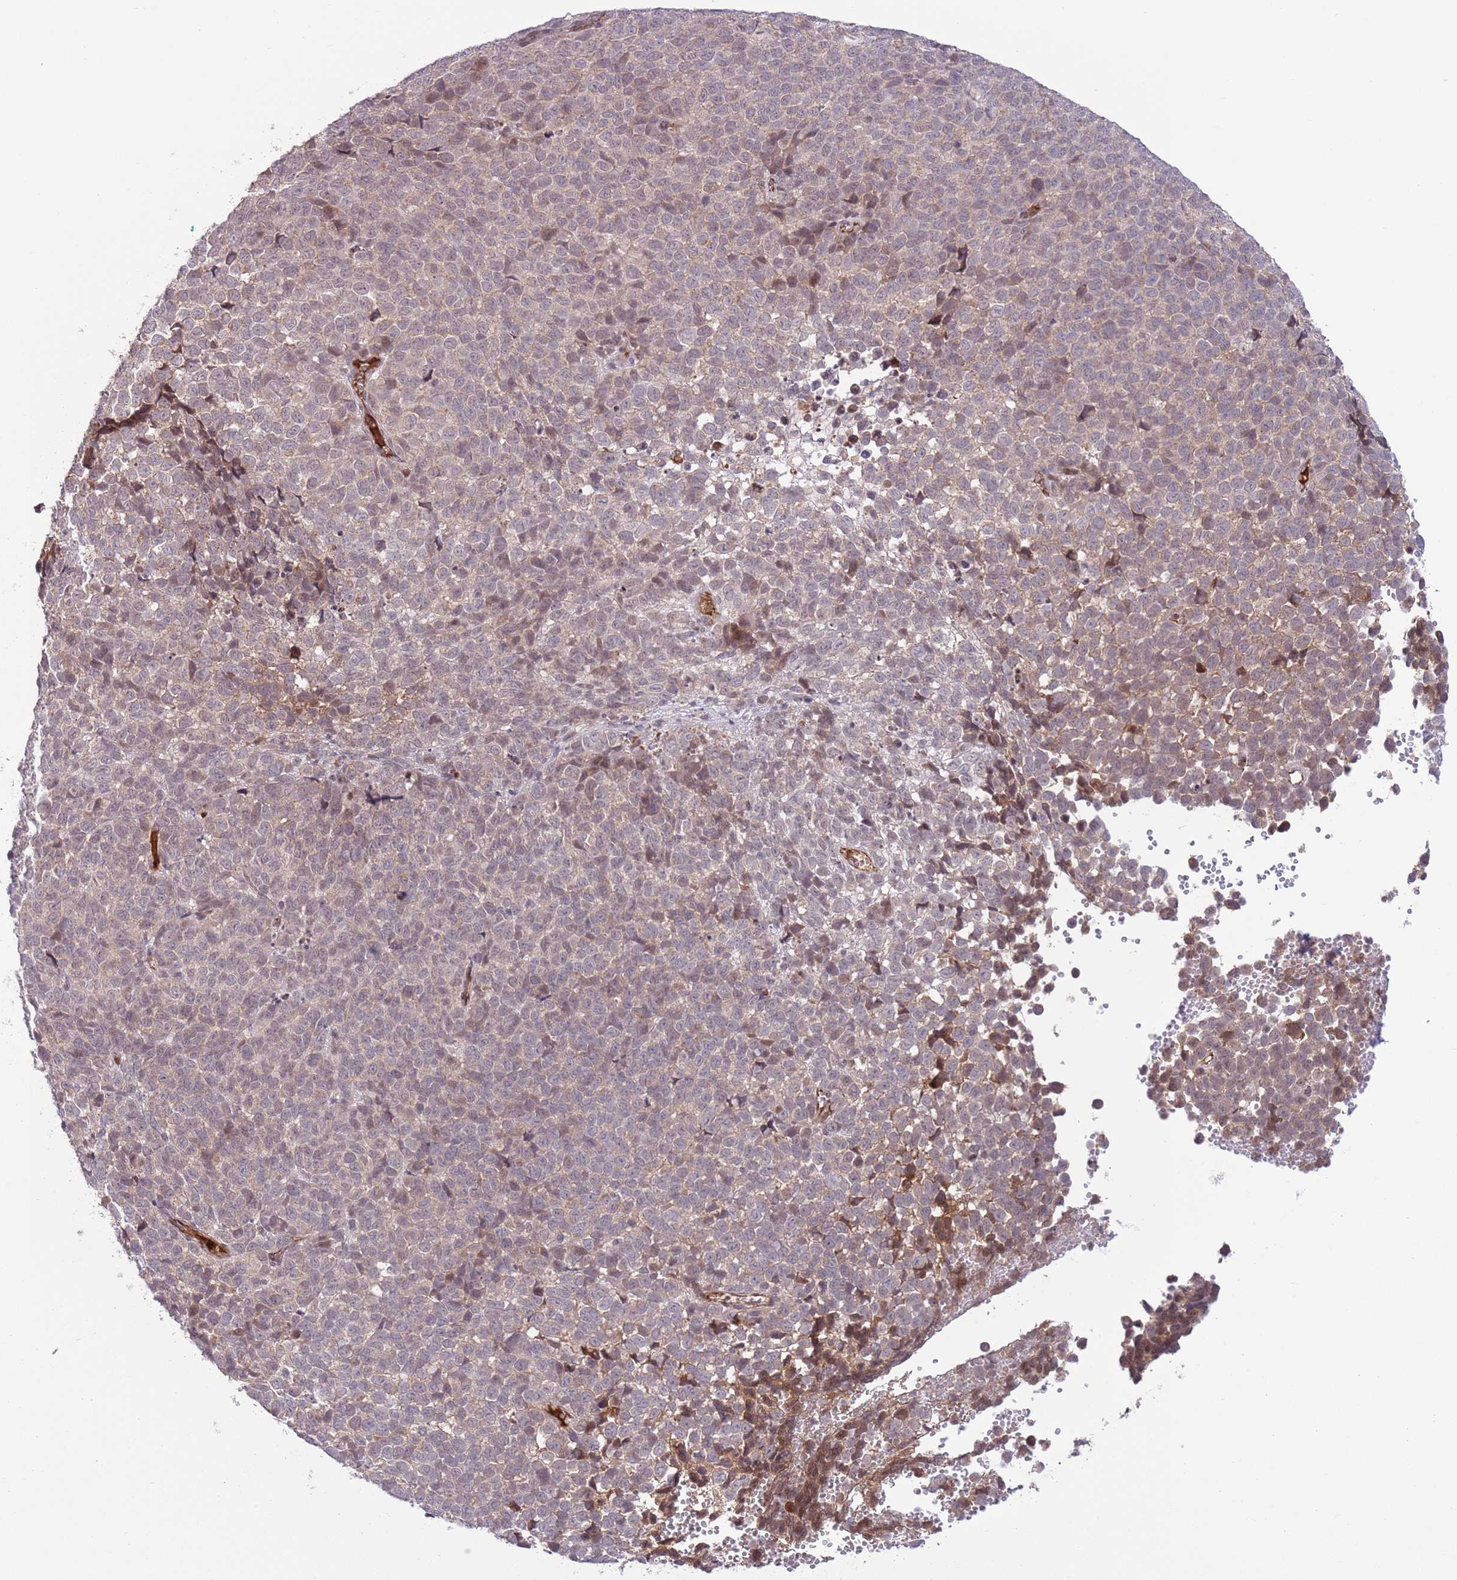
{"staining": {"intensity": "weak", "quantity": "<25%", "location": "nuclear"}, "tissue": "melanoma", "cell_type": "Tumor cells", "image_type": "cancer", "snomed": [{"axis": "morphology", "description": "Malignant melanoma, NOS"}, {"axis": "topography", "description": "Nose, NOS"}], "caption": "Immunohistochemistry (IHC) photomicrograph of human melanoma stained for a protein (brown), which shows no staining in tumor cells.", "gene": "DPP10", "patient": {"sex": "female", "age": 48}}